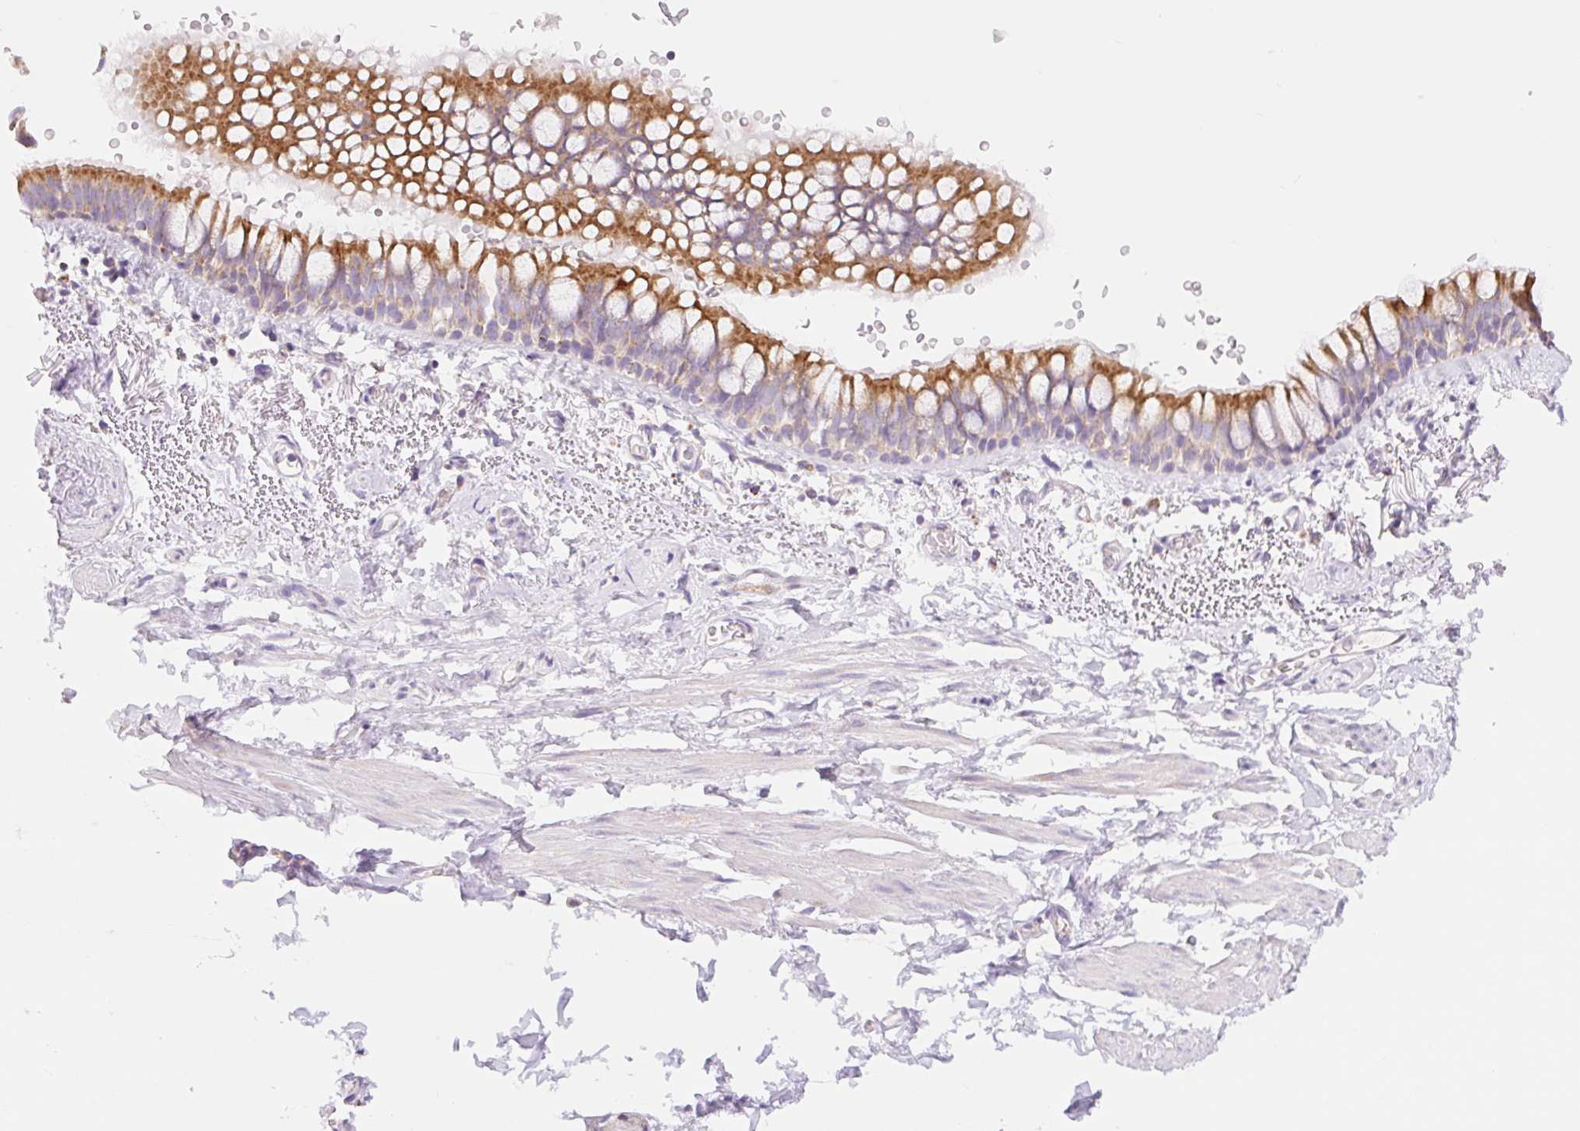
{"staining": {"intensity": "moderate", "quantity": ">75%", "location": "cytoplasmic/membranous"}, "tissue": "bronchus", "cell_type": "Respiratory epithelial cells", "image_type": "normal", "snomed": [{"axis": "morphology", "description": "Normal tissue, NOS"}, {"axis": "topography", "description": "Bronchus"}], "caption": "Benign bronchus was stained to show a protein in brown. There is medium levels of moderate cytoplasmic/membranous positivity in approximately >75% of respiratory epithelial cells. (brown staining indicates protein expression, while blue staining denotes nuclei).", "gene": "FOCAD", "patient": {"sex": "male", "age": 67}}